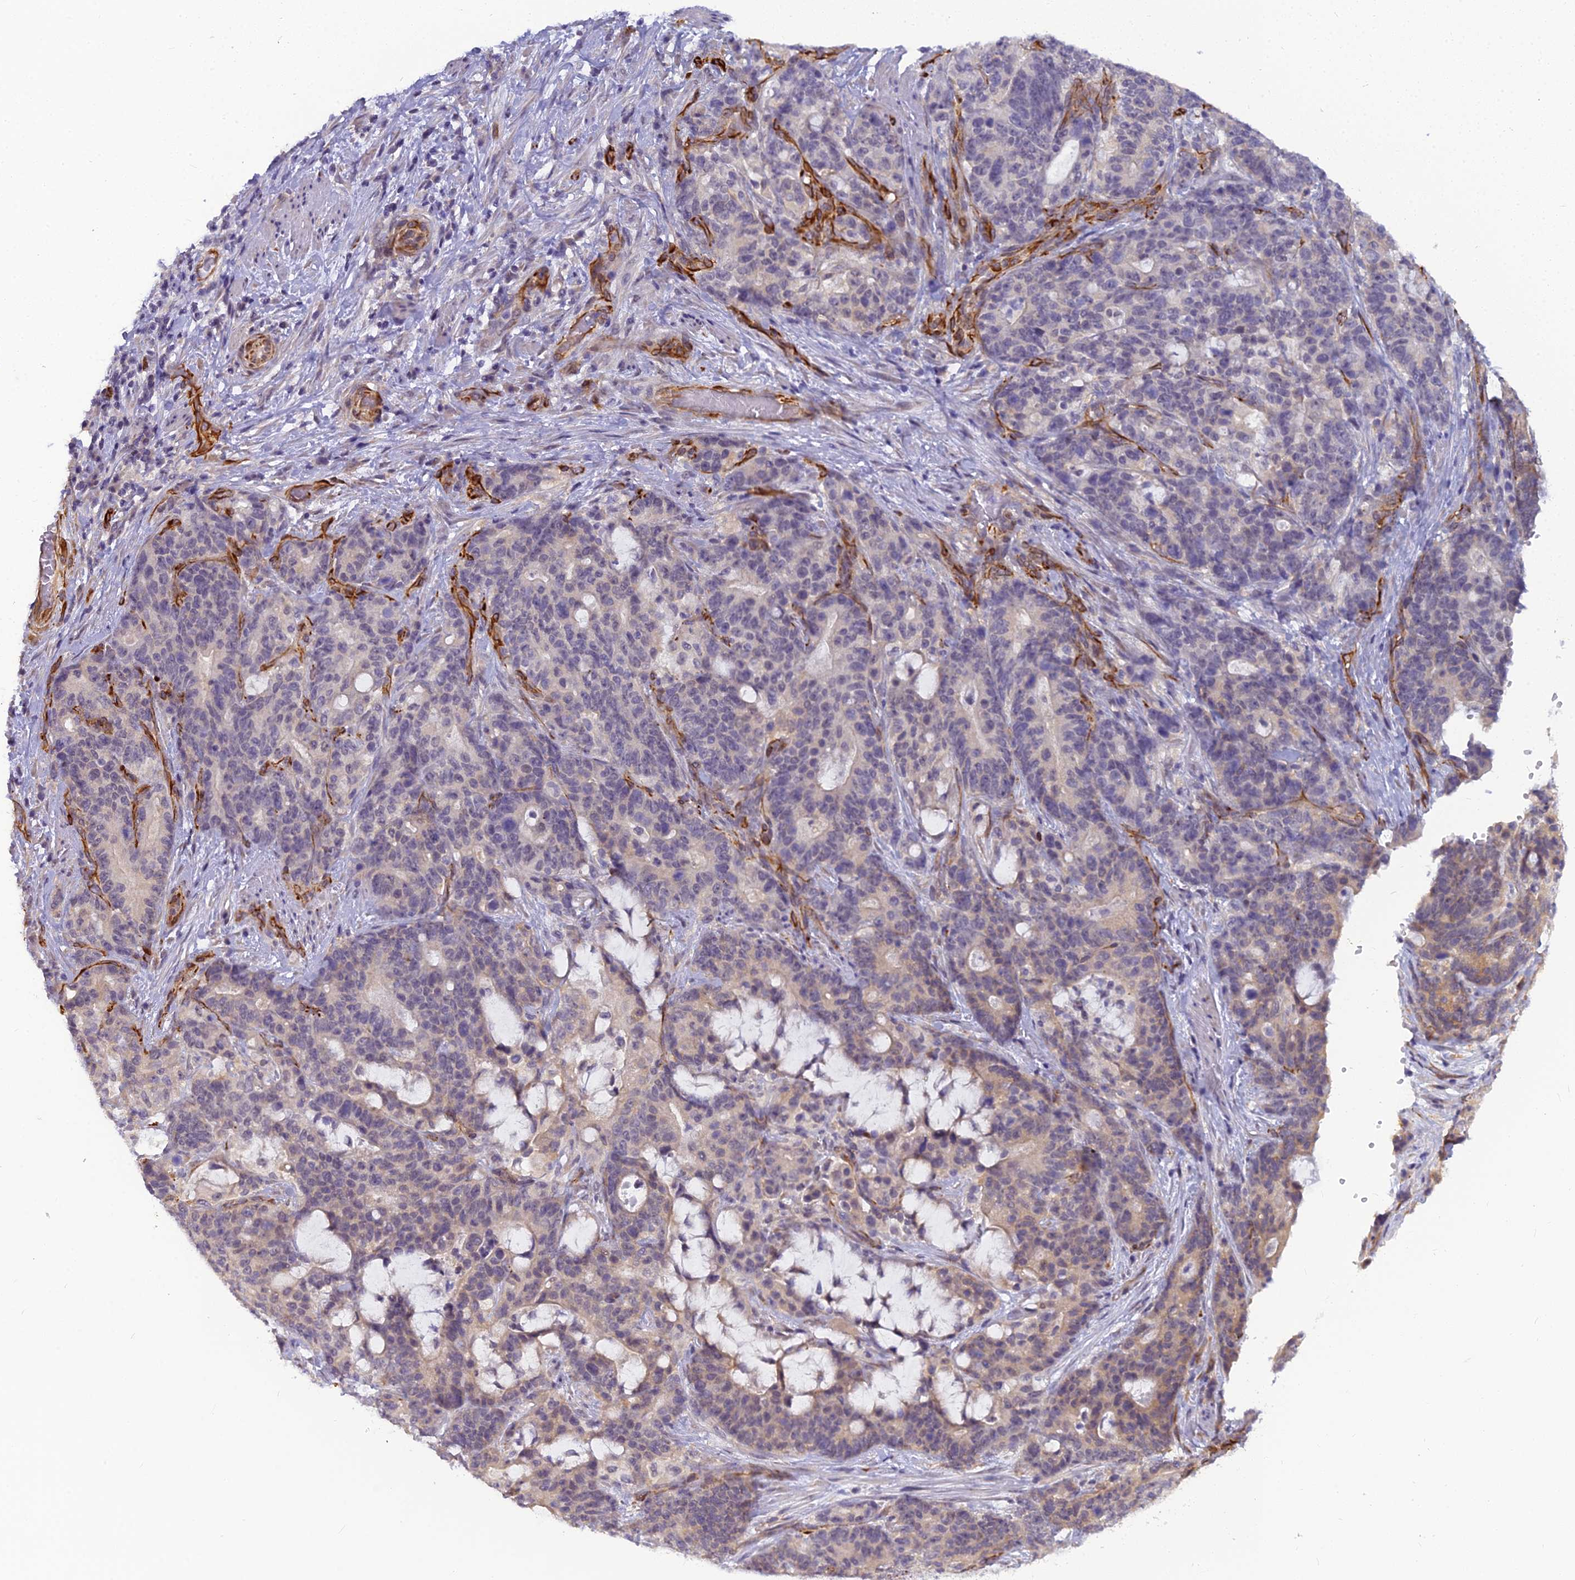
{"staining": {"intensity": "weak", "quantity": "<25%", "location": "cytoplasmic/membranous"}, "tissue": "stomach cancer", "cell_type": "Tumor cells", "image_type": "cancer", "snomed": [{"axis": "morphology", "description": "Normal tissue, NOS"}, {"axis": "morphology", "description": "Adenocarcinoma, NOS"}, {"axis": "topography", "description": "Stomach"}], "caption": "Immunohistochemistry (IHC) of stomach adenocarcinoma shows no expression in tumor cells.", "gene": "RGL3", "patient": {"sex": "female", "age": 64}}